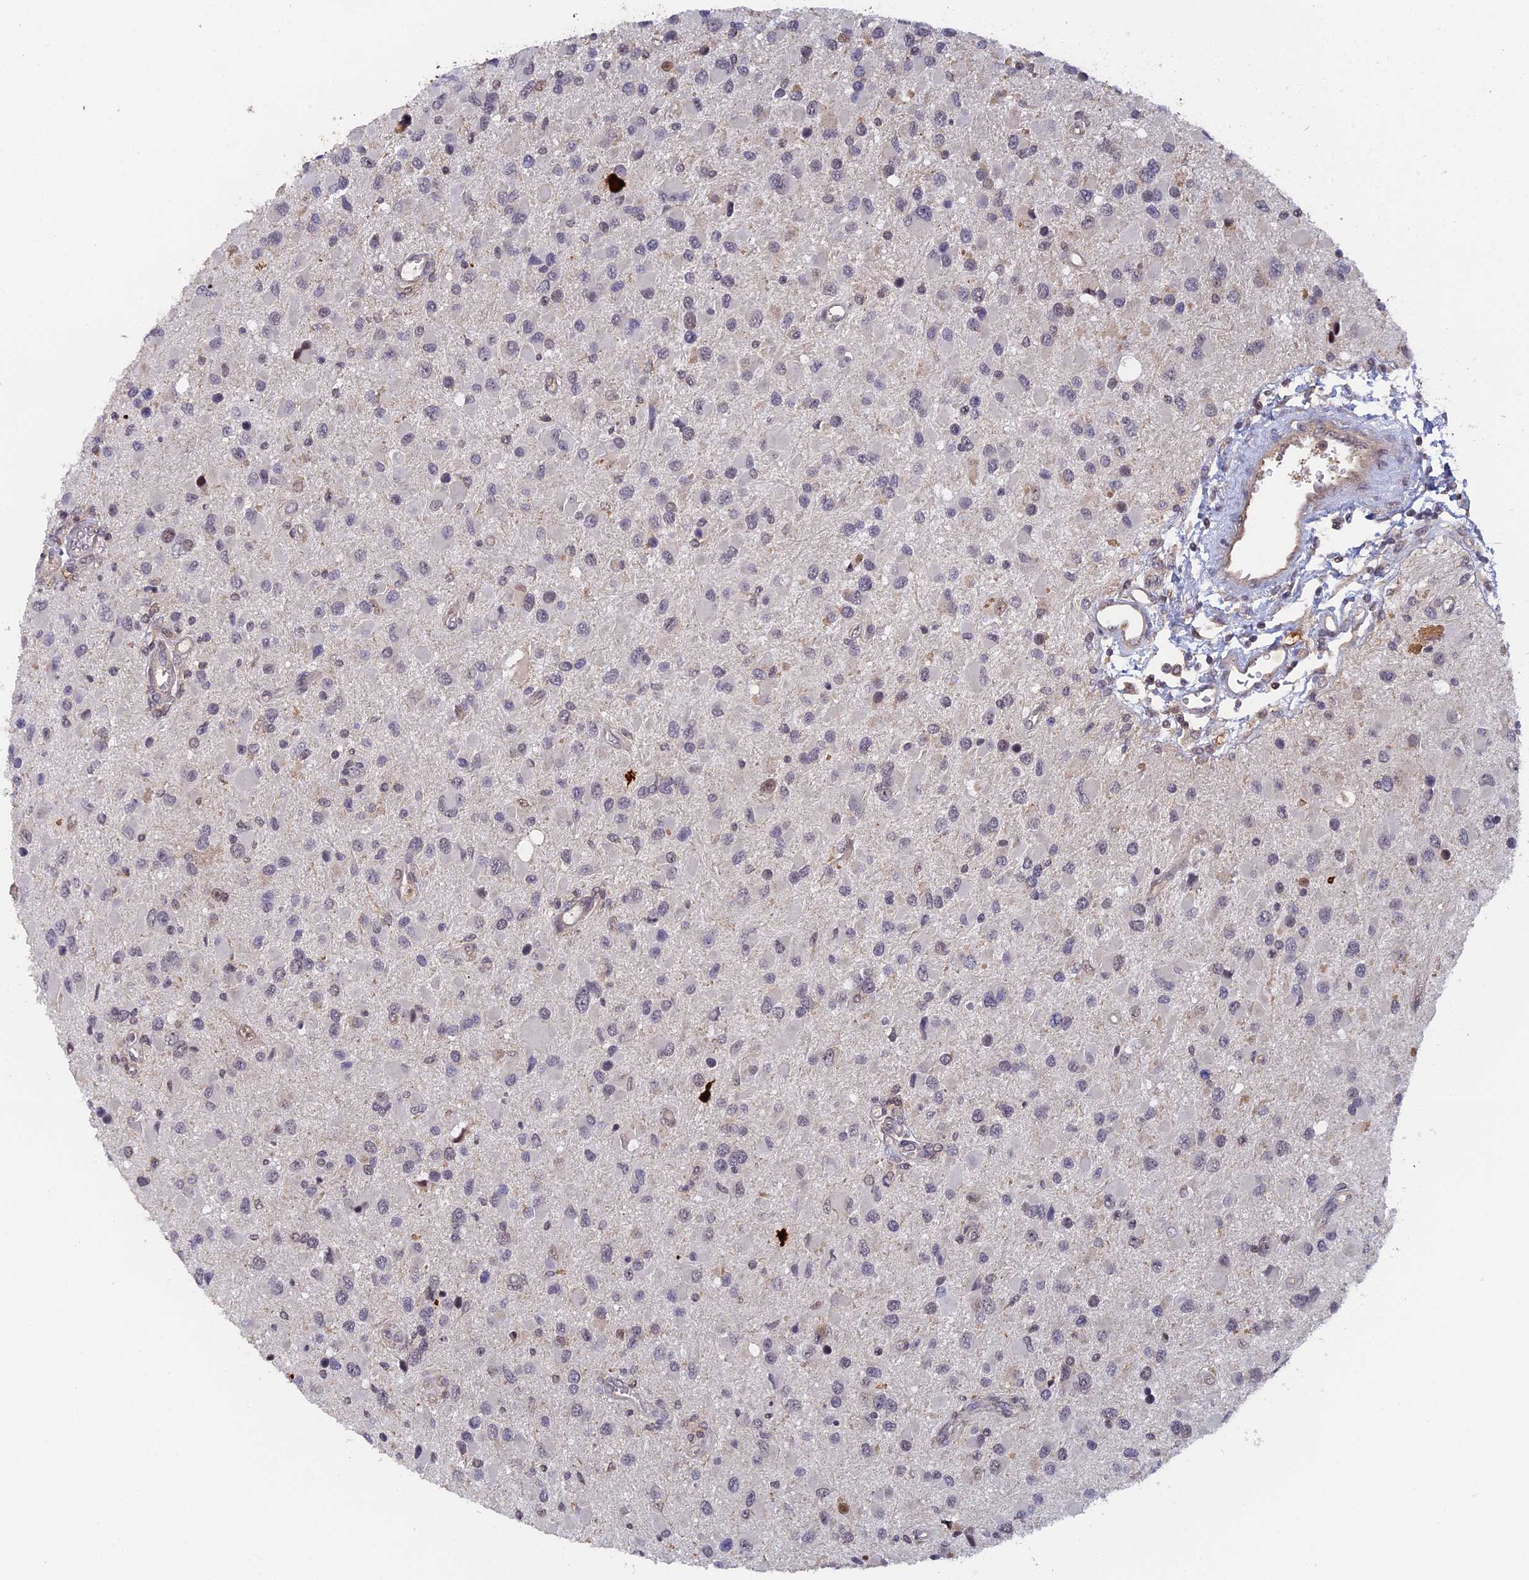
{"staining": {"intensity": "negative", "quantity": "none", "location": "none"}, "tissue": "glioma", "cell_type": "Tumor cells", "image_type": "cancer", "snomed": [{"axis": "morphology", "description": "Glioma, malignant, High grade"}, {"axis": "topography", "description": "Brain"}], "caption": "The image demonstrates no significant expression in tumor cells of malignant glioma (high-grade).", "gene": "FAM98C", "patient": {"sex": "male", "age": 53}}